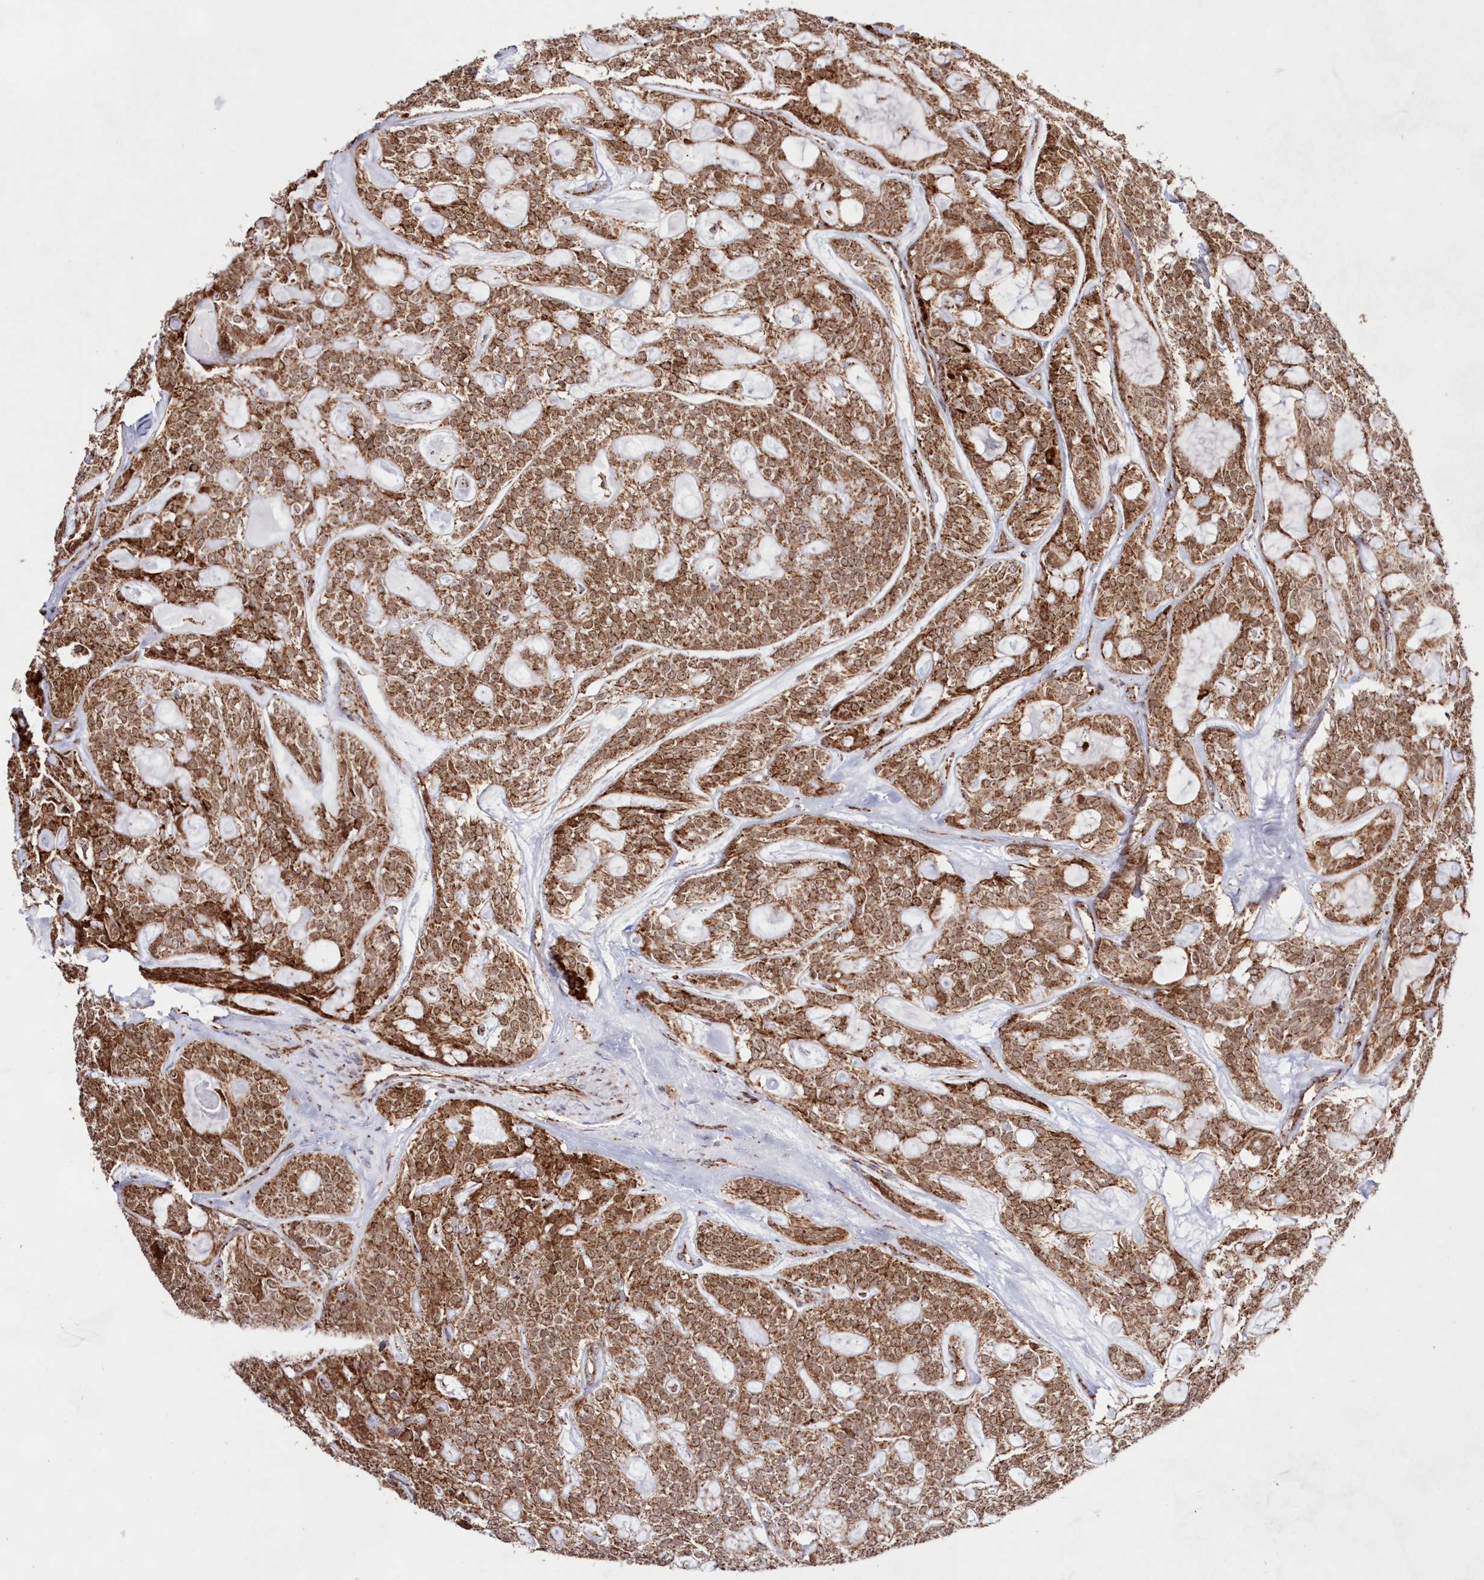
{"staining": {"intensity": "moderate", "quantity": ">75%", "location": "cytoplasmic/membranous"}, "tissue": "head and neck cancer", "cell_type": "Tumor cells", "image_type": "cancer", "snomed": [{"axis": "morphology", "description": "Adenocarcinoma, NOS"}, {"axis": "topography", "description": "Head-Neck"}], "caption": "Tumor cells show medium levels of moderate cytoplasmic/membranous staining in about >75% of cells in human head and neck cancer.", "gene": "HADHB", "patient": {"sex": "male", "age": 66}}